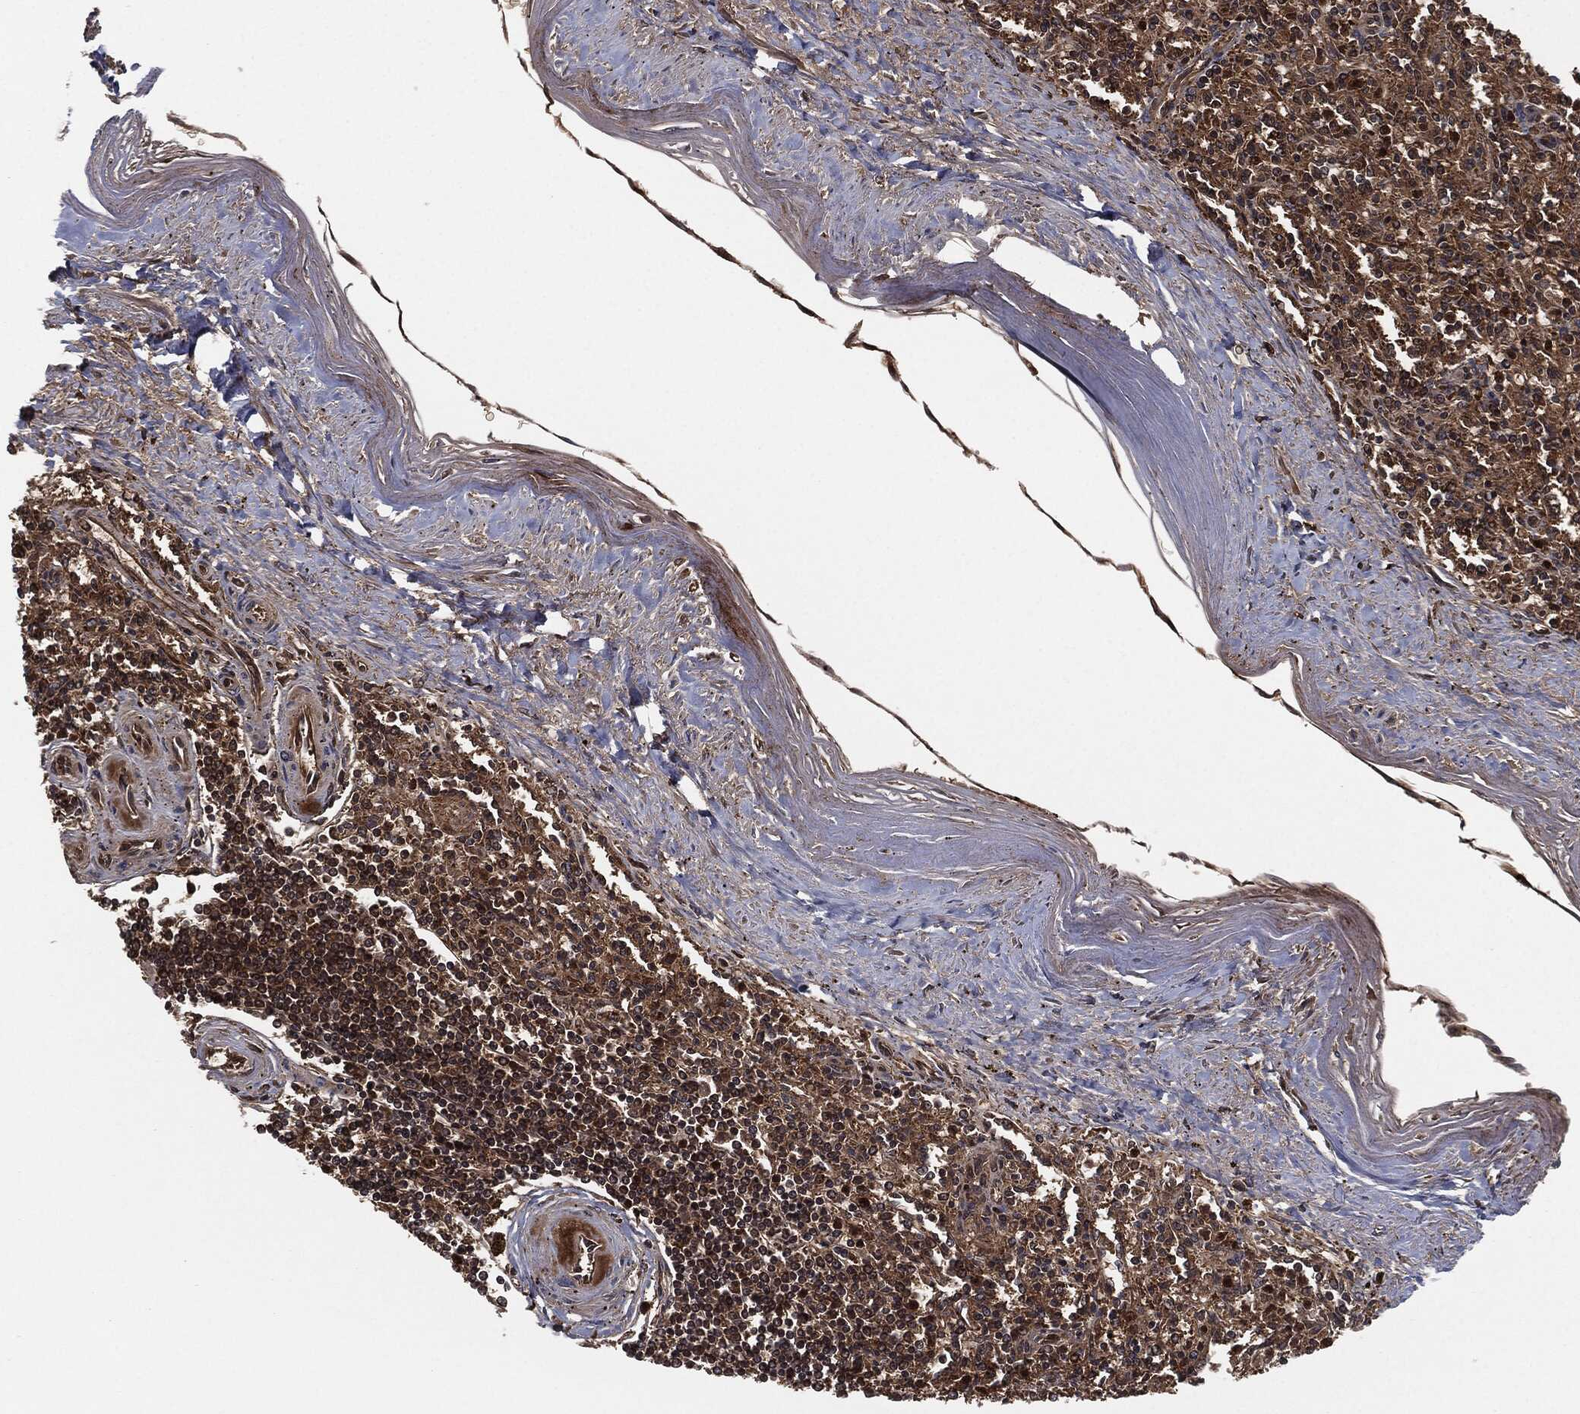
{"staining": {"intensity": "strong", "quantity": "25%-75%", "location": "cytoplasmic/membranous,nuclear"}, "tissue": "spleen", "cell_type": "Cells in red pulp", "image_type": "normal", "snomed": [{"axis": "morphology", "description": "Normal tissue, NOS"}, {"axis": "topography", "description": "Spleen"}], "caption": "Immunohistochemical staining of normal human spleen displays strong cytoplasmic/membranous,nuclear protein staining in about 25%-75% of cells in red pulp.", "gene": "CAPRIN2", "patient": {"sex": "male", "age": 69}}